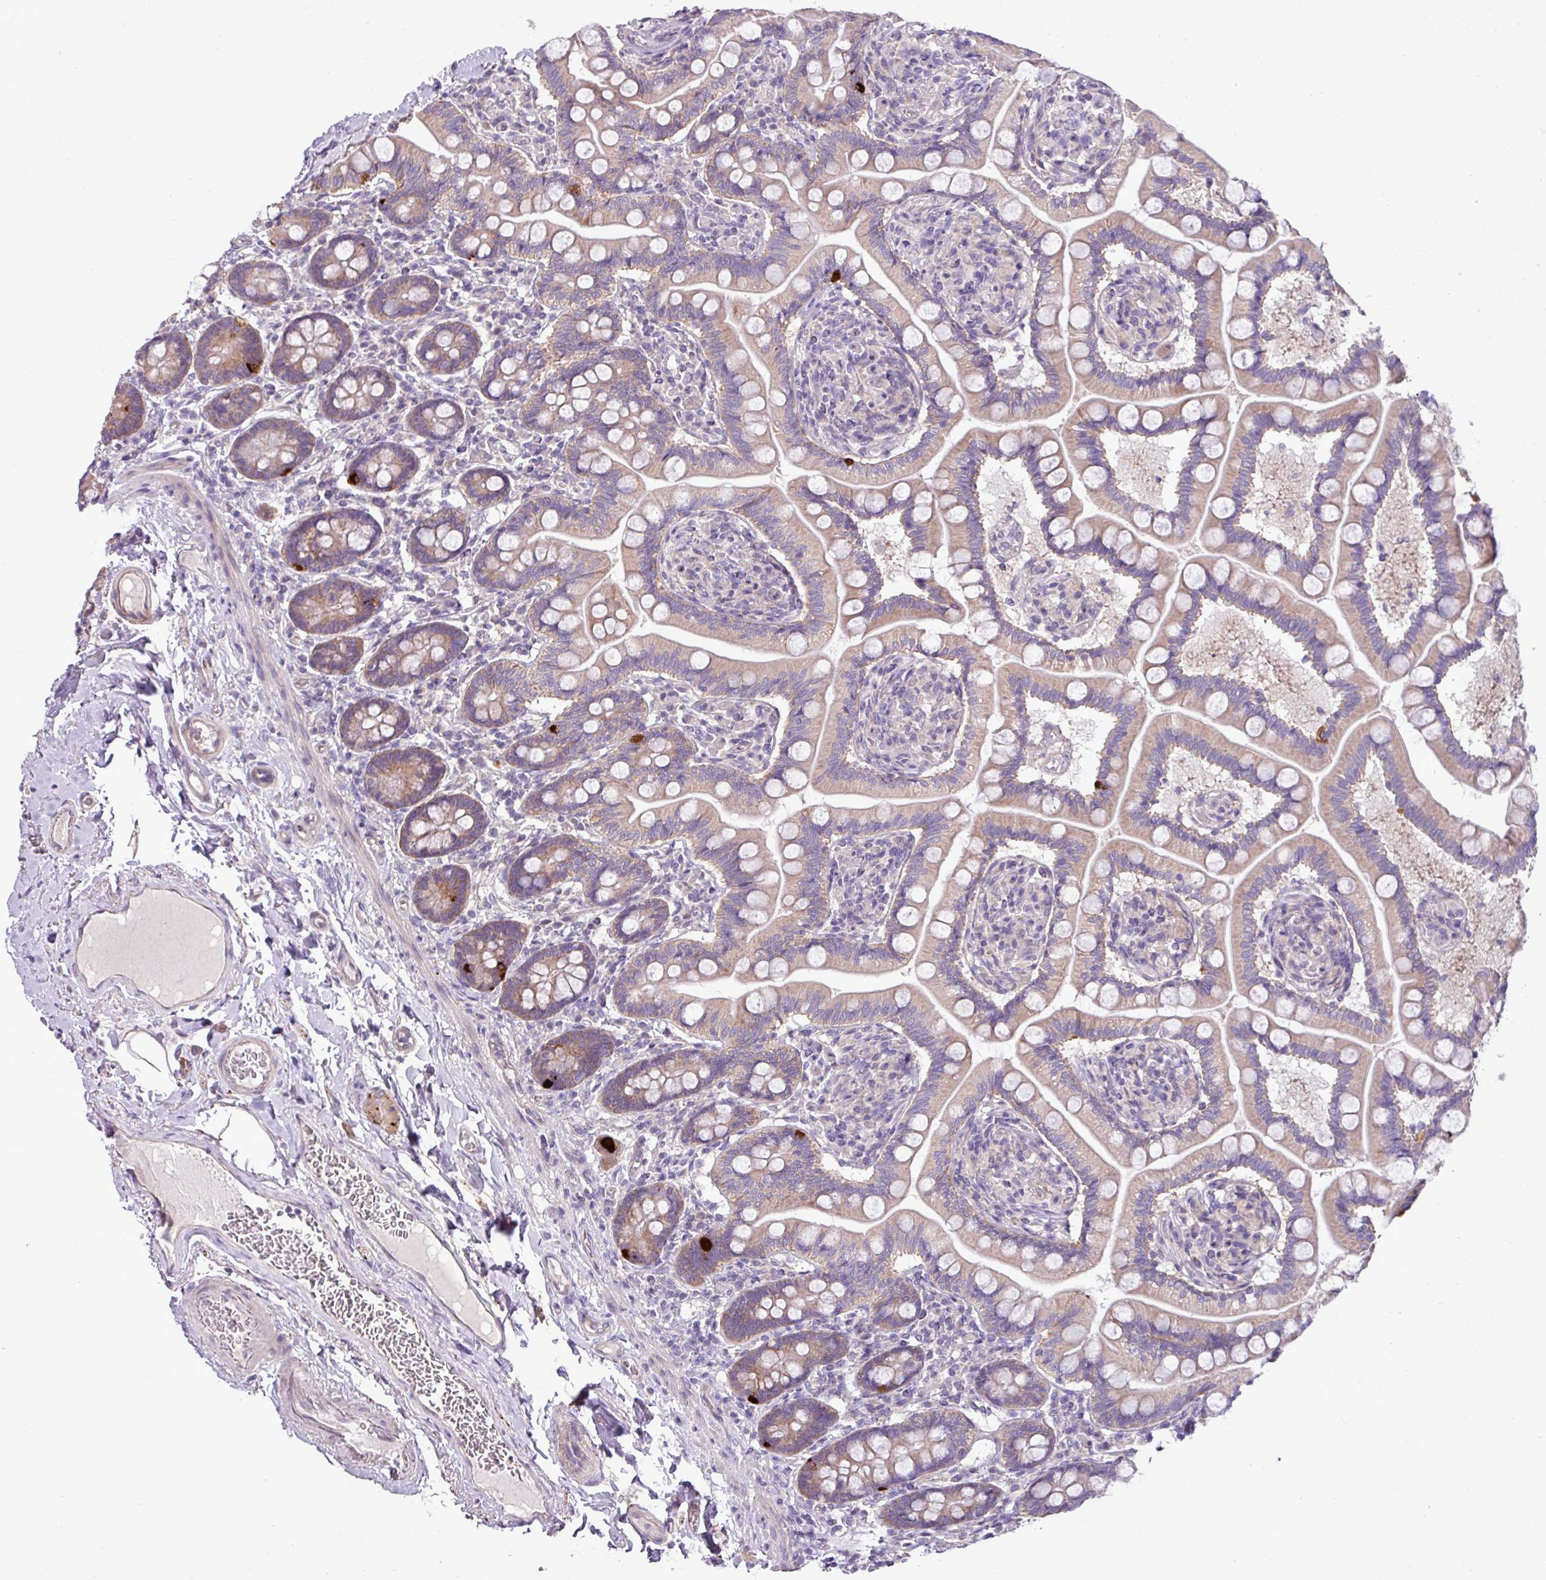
{"staining": {"intensity": "moderate", "quantity": ">75%", "location": "cytoplasmic/membranous"}, "tissue": "small intestine", "cell_type": "Glandular cells", "image_type": "normal", "snomed": [{"axis": "morphology", "description": "Normal tissue, NOS"}, {"axis": "topography", "description": "Small intestine"}], "caption": "Protein staining displays moderate cytoplasmic/membranous positivity in about >75% of glandular cells in normal small intestine.", "gene": "AGAP4", "patient": {"sex": "female", "age": 64}}